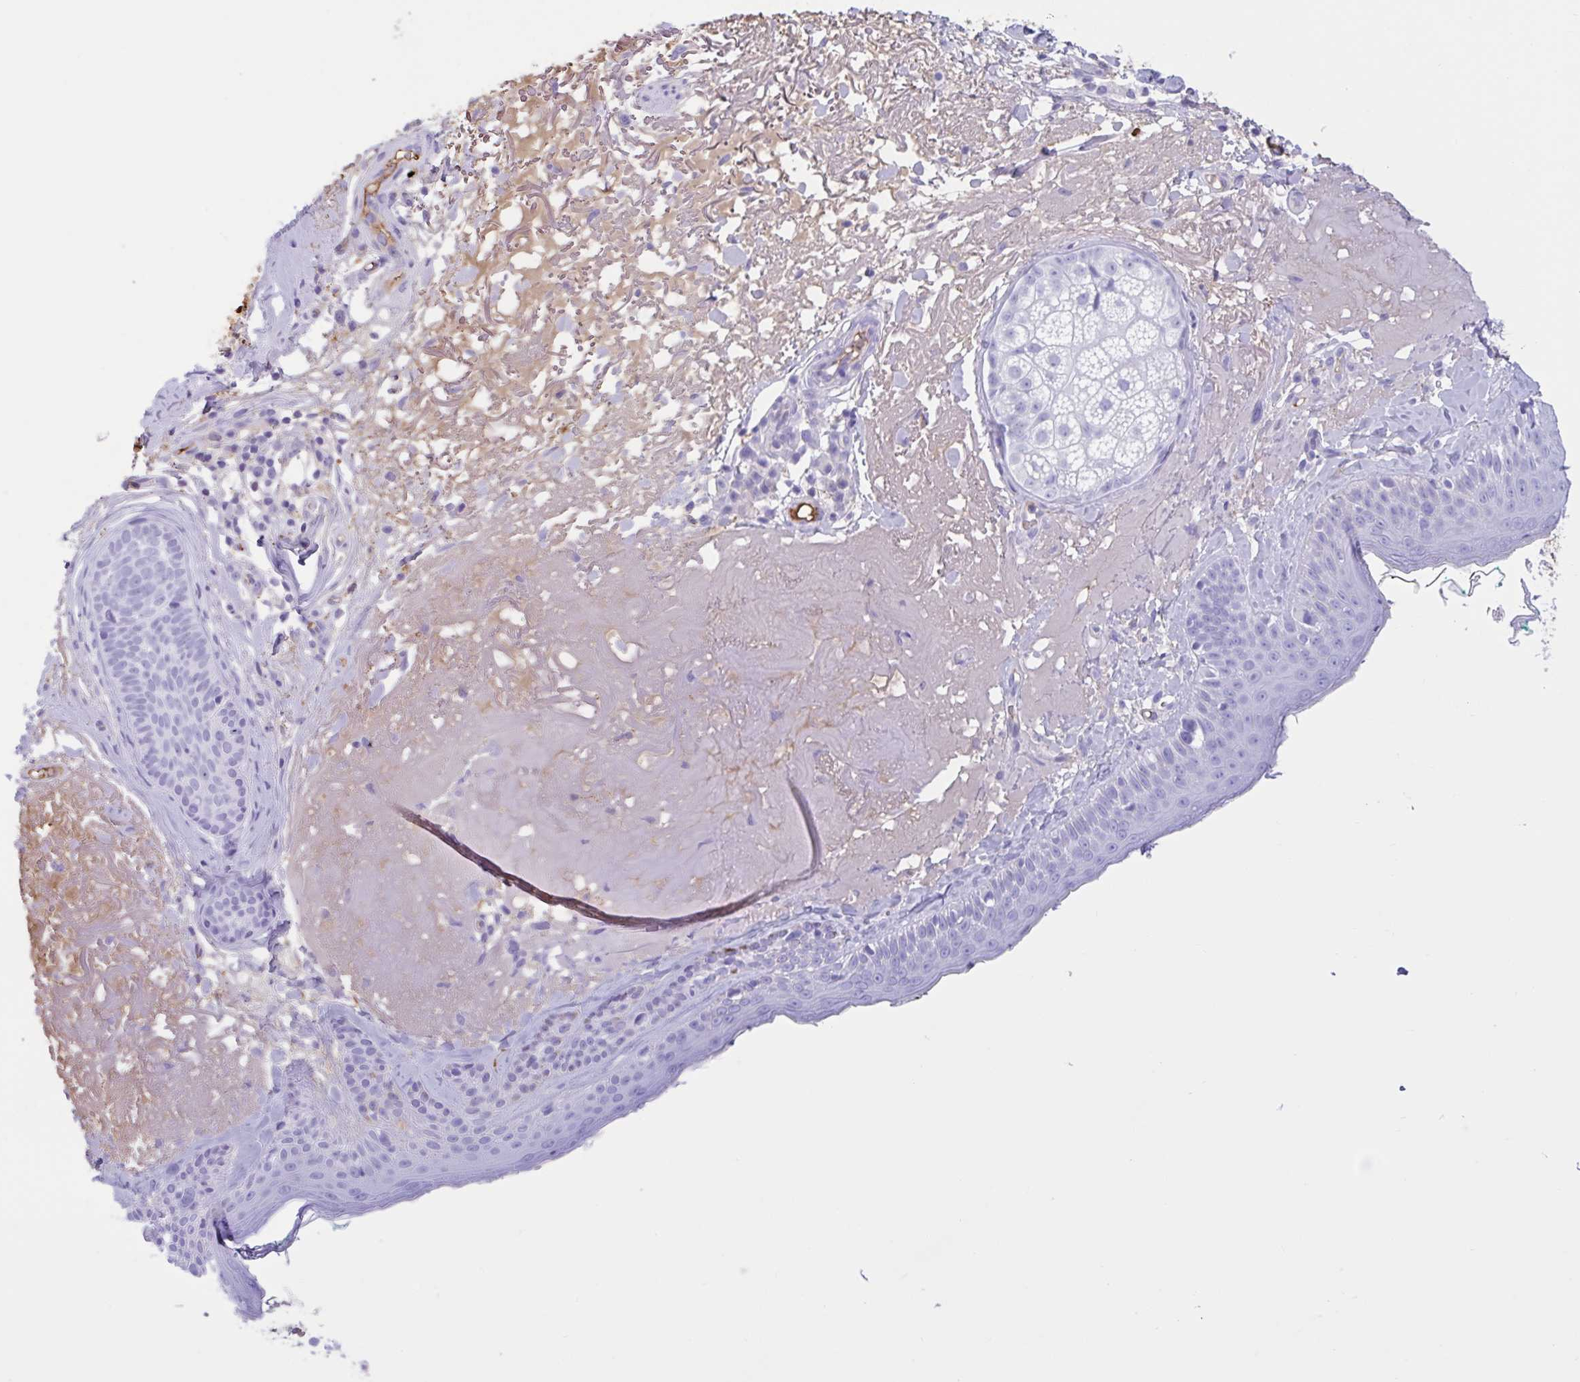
{"staining": {"intensity": "negative", "quantity": "none", "location": "none"}, "tissue": "skin", "cell_type": "Fibroblasts", "image_type": "normal", "snomed": [{"axis": "morphology", "description": "Normal tissue, NOS"}, {"axis": "topography", "description": "Skin"}], "caption": "Skin was stained to show a protein in brown. There is no significant expression in fibroblasts. (DAB (3,3'-diaminobenzidine) immunohistochemistry, high magnification).", "gene": "LARGE2", "patient": {"sex": "male", "age": 73}}